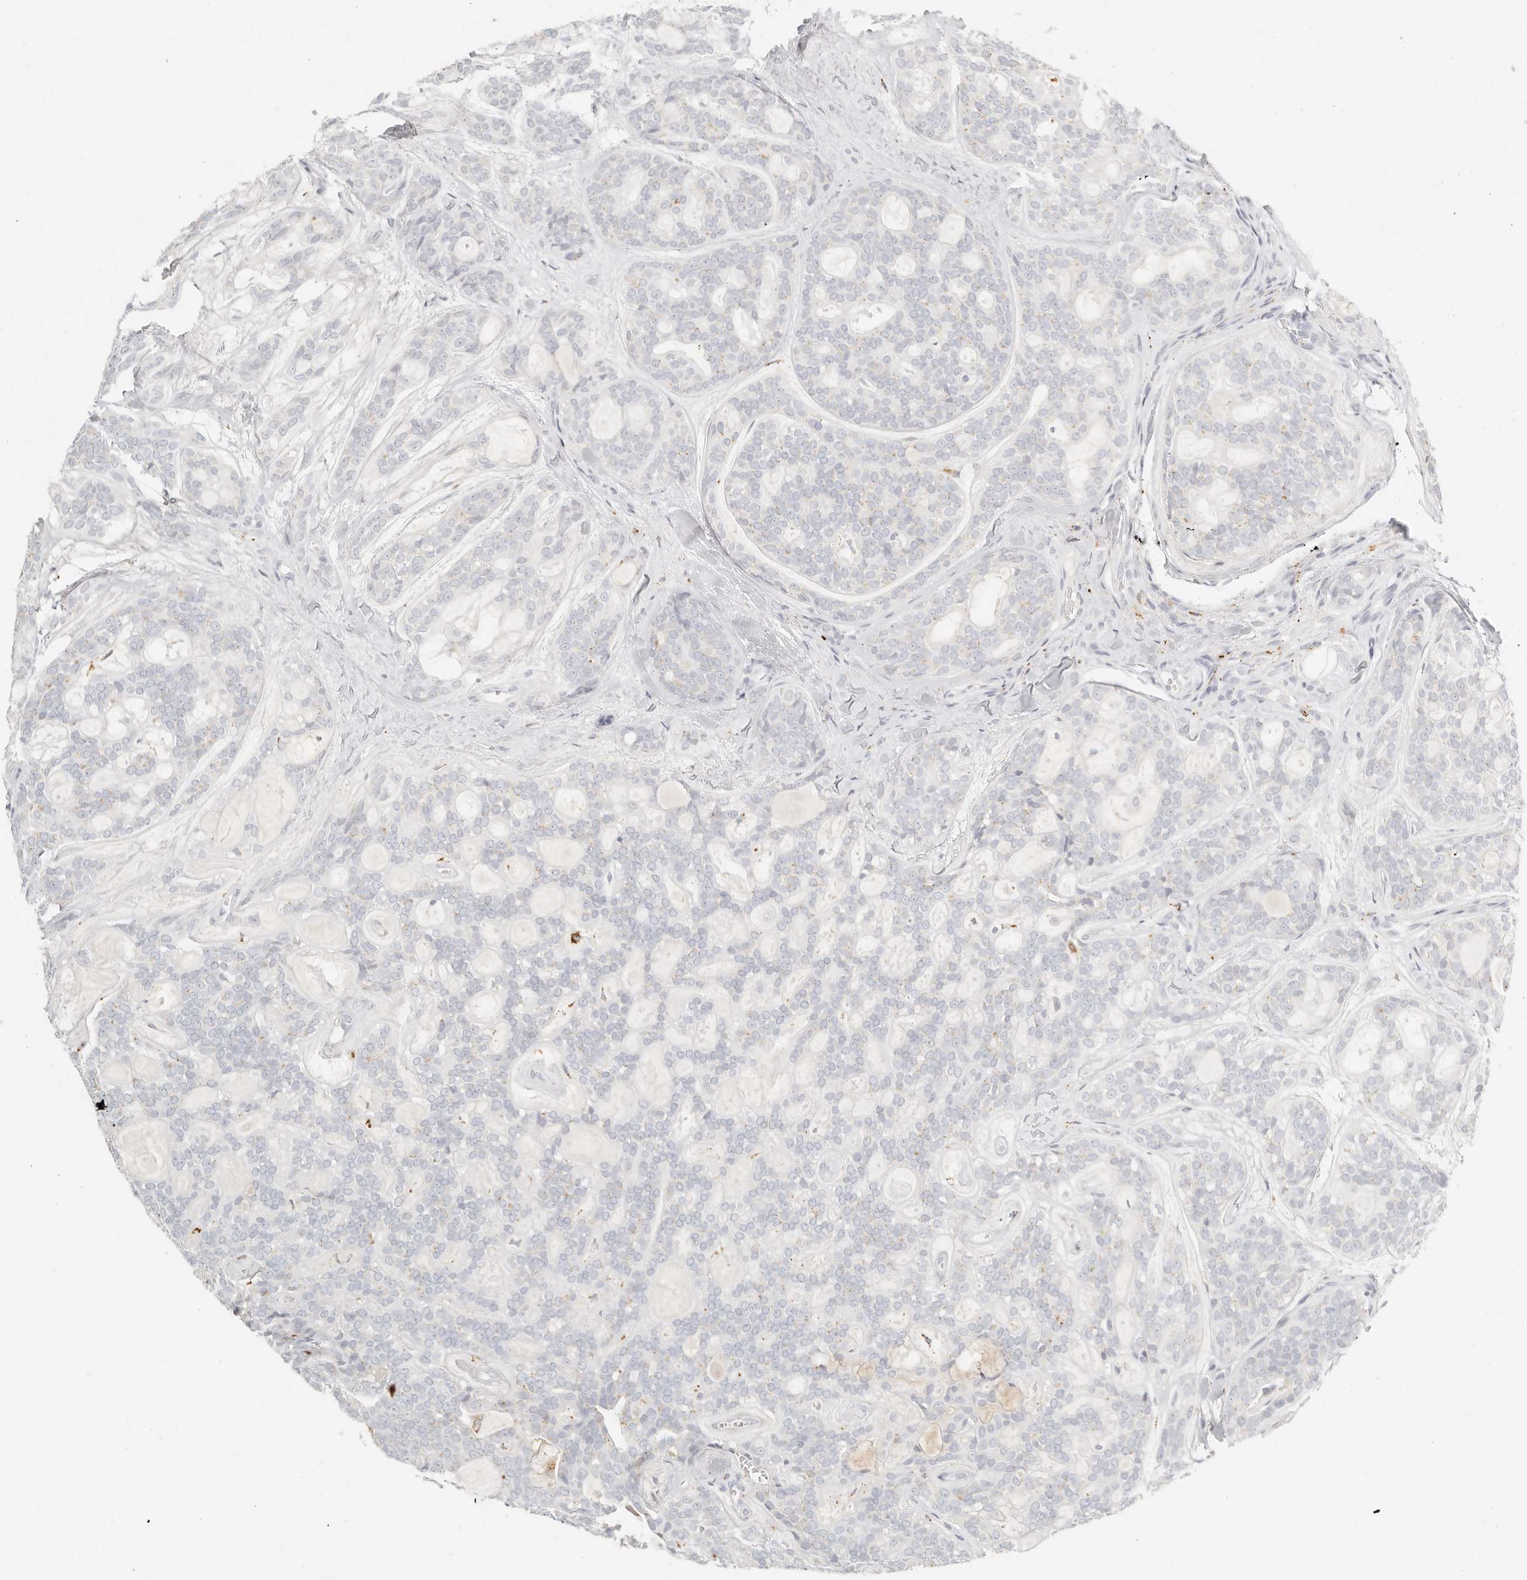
{"staining": {"intensity": "negative", "quantity": "none", "location": "none"}, "tissue": "head and neck cancer", "cell_type": "Tumor cells", "image_type": "cancer", "snomed": [{"axis": "morphology", "description": "Adenocarcinoma, NOS"}, {"axis": "topography", "description": "Head-Neck"}], "caption": "The photomicrograph demonstrates no significant positivity in tumor cells of head and neck cancer (adenocarcinoma).", "gene": "RNASET2", "patient": {"sex": "male", "age": 66}}